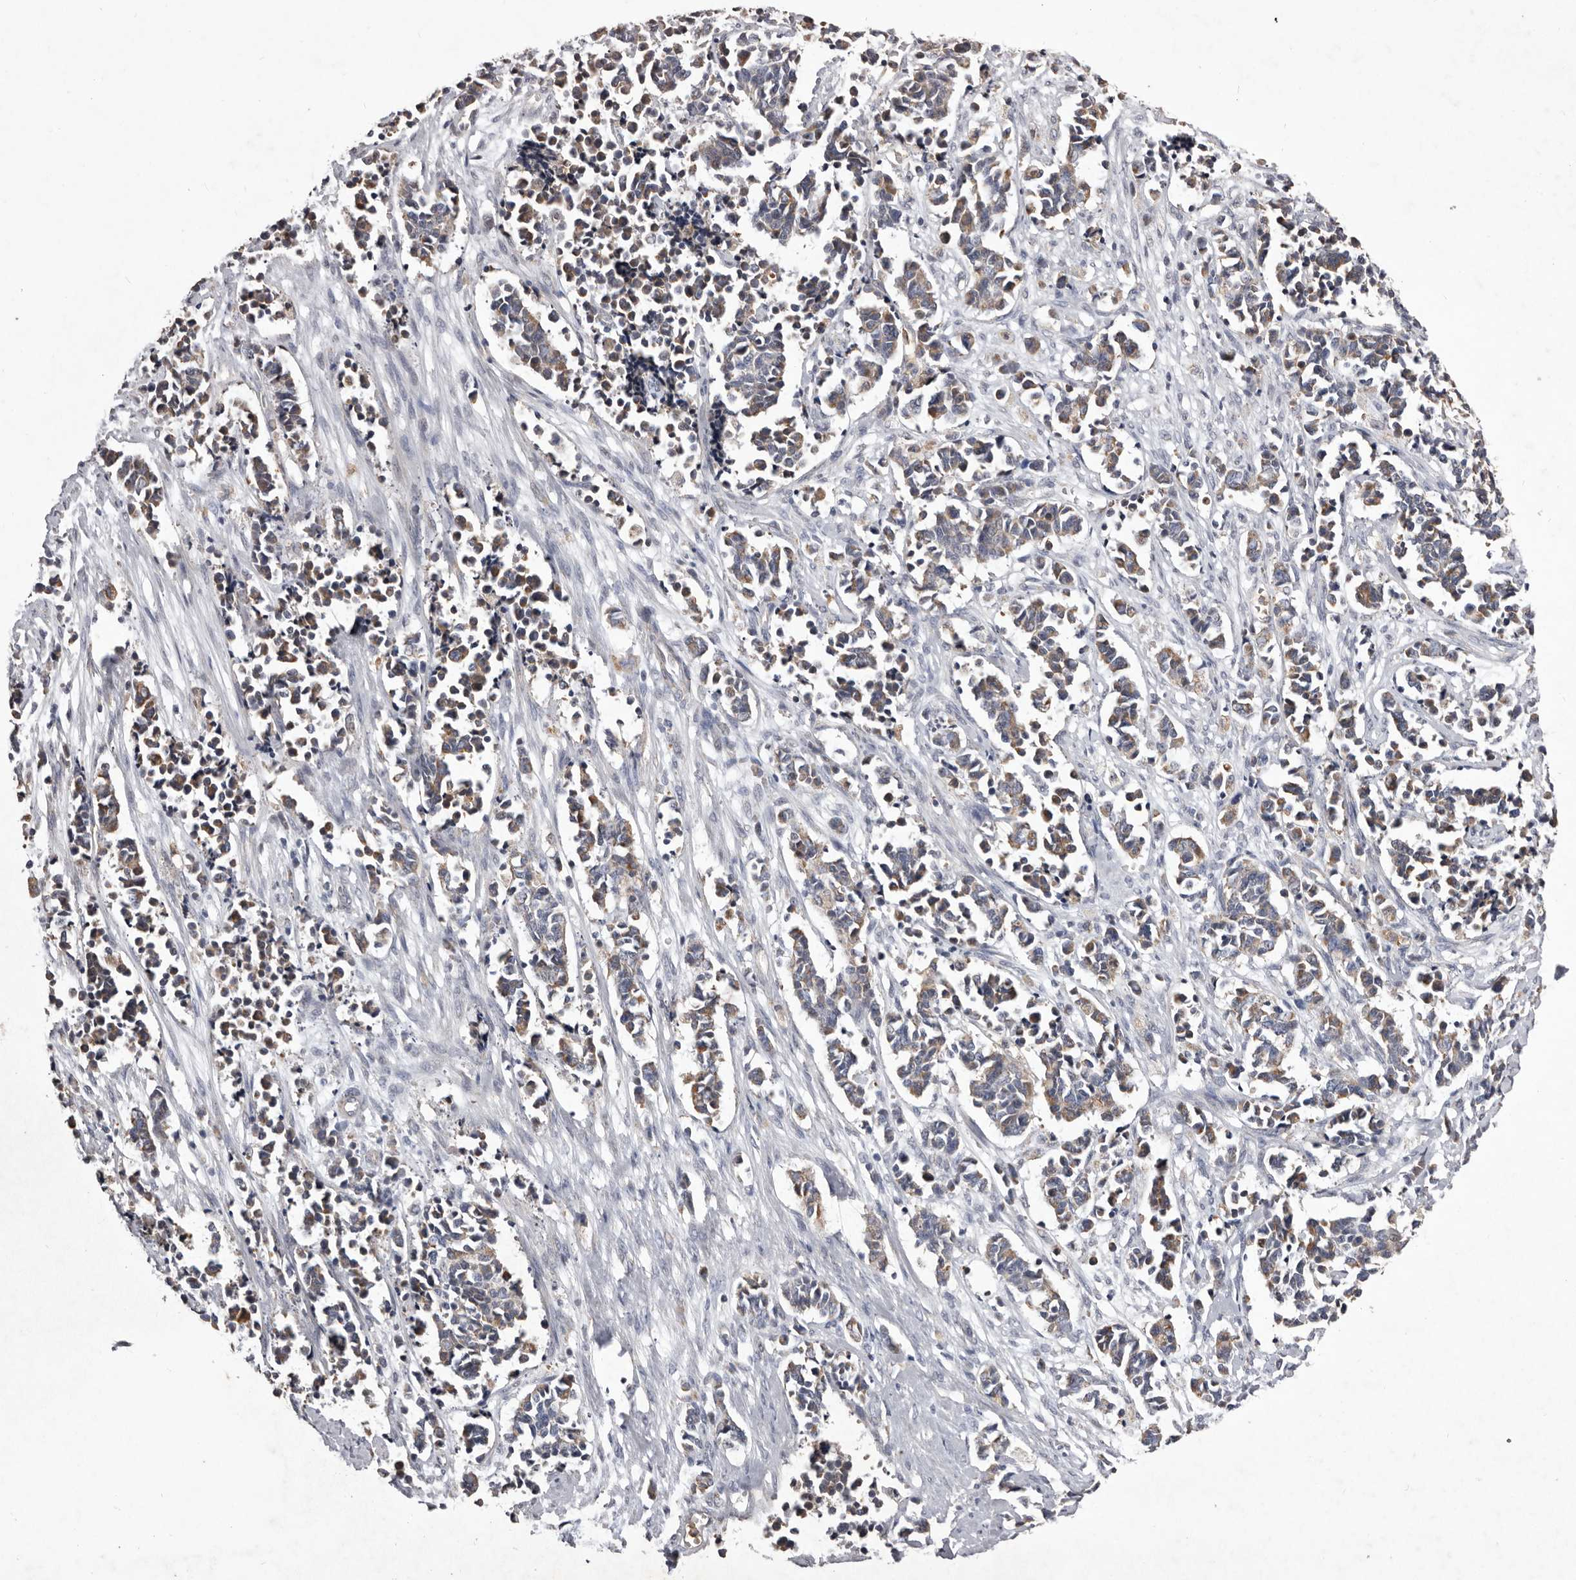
{"staining": {"intensity": "weak", "quantity": "25%-75%", "location": "cytoplasmic/membranous"}, "tissue": "cervical cancer", "cell_type": "Tumor cells", "image_type": "cancer", "snomed": [{"axis": "morphology", "description": "Normal tissue, NOS"}, {"axis": "morphology", "description": "Squamous cell carcinoma, NOS"}, {"axis": "topography", "description": "Cervix"}], "caption": "The histopathology image demonstrates immunohistochemical staining of cervical cancer (squamous cell carcinoma). There is weak cytoplasmic/membranous staining is present in approximately 25%-75% of tumor cells. (Stains: DAB (3,3'-diaminobenzidine) in brown, nuclei in blue, Microscopy: brightfield microscopy at high magnification).", "gene": "CXCL14", "patient": {"sex": "female", "age": 35}}